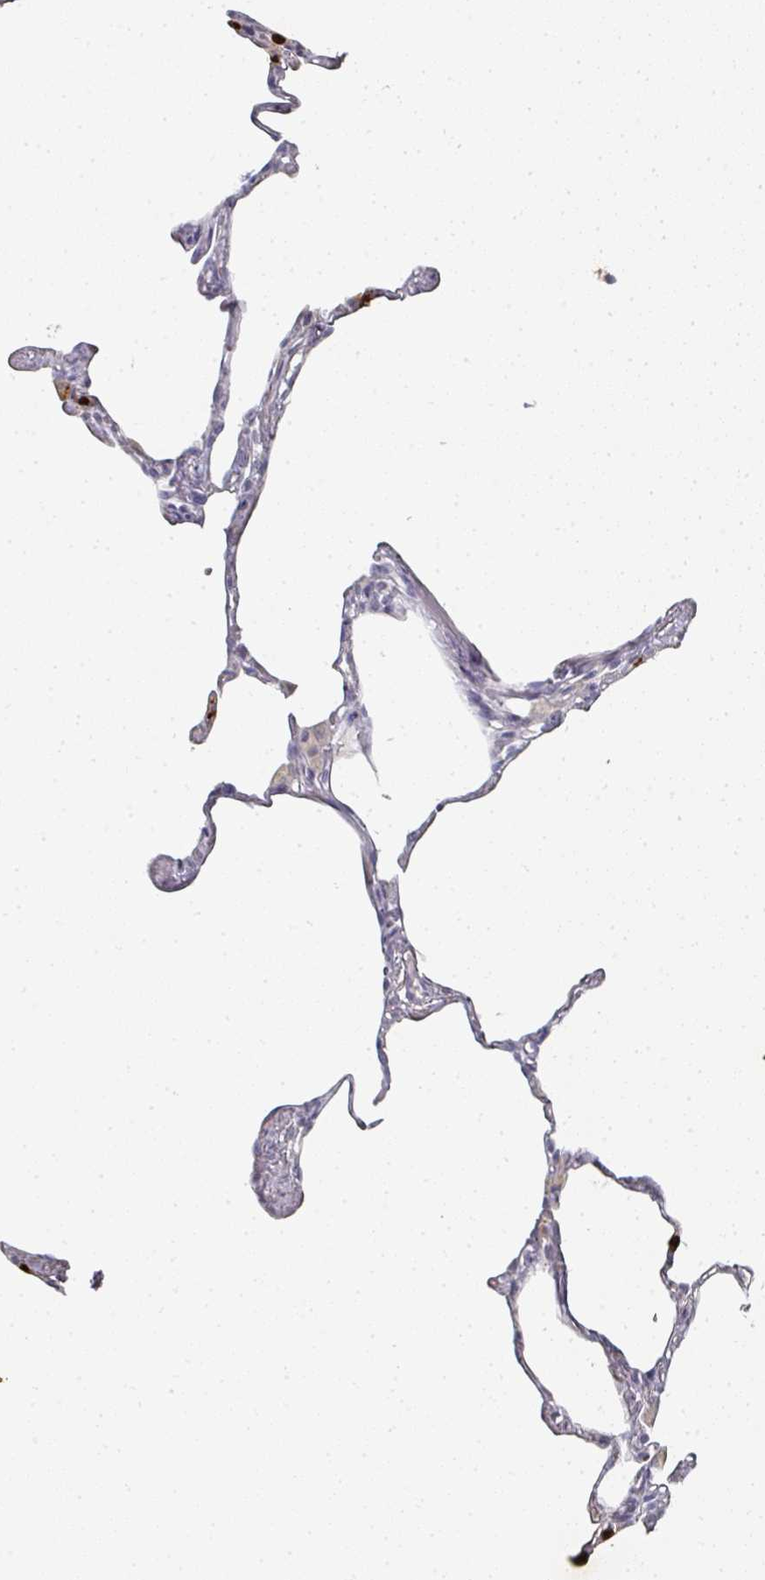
{"staining": {"intensity": "negative", "quantity": "none", "location": "none"}, "tissue": "lung", "cell_type": "Alveolar cells", "image_type": "normal", "snomed": [{"axis": "morphology", "description": "Normal tissue, NOS"}, {"axis": "topography", "description": "Lung"}], "caption": "IHC of benign lung displays no positivity in alveolar cells.", "gene": "CAMP", "patient": {"sex": "male", "age": 65}}